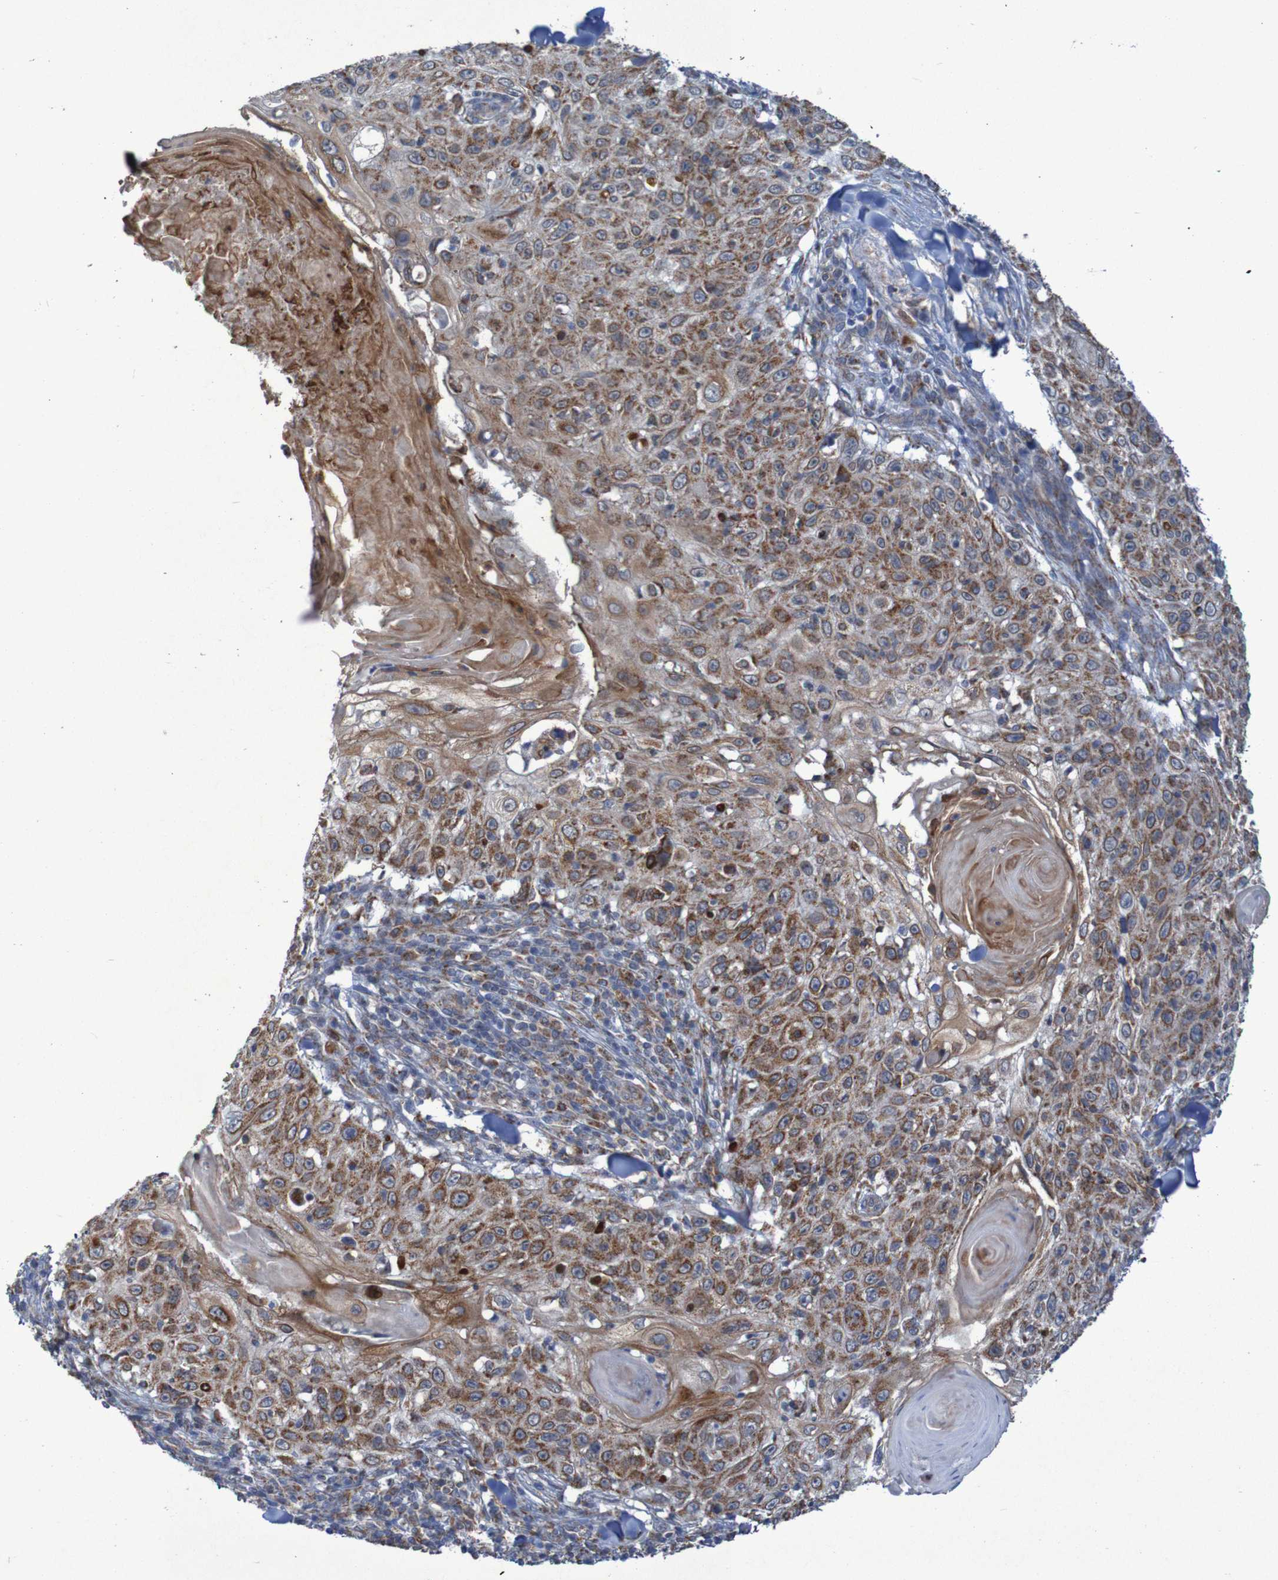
{"staining": {"intensity": "moderate", "quantity": ">75%", "location": "cytoplasmic/membranous"}, "tissue": "skin cancer", "cell_type": "Tumor cells", "image_type": "cancer", "snomed": [{"axis": "morphology", "description": "Squamous cell carcinoma, NOS"}, {"axis": "topography", "description": "Skin"}], "caption": "Skin cancer (squamous cell carcinoma) stained for a protein exhibits moderate cytoplasmic/membranous positivity in tumor cells. The protein of interest is stained brown, and the nuclei are stained in blue (DAB IHC with brightfield microscopy, high magnification).", "gene": "CCDC51", "patient": {"sex": "male", "age": 86}}